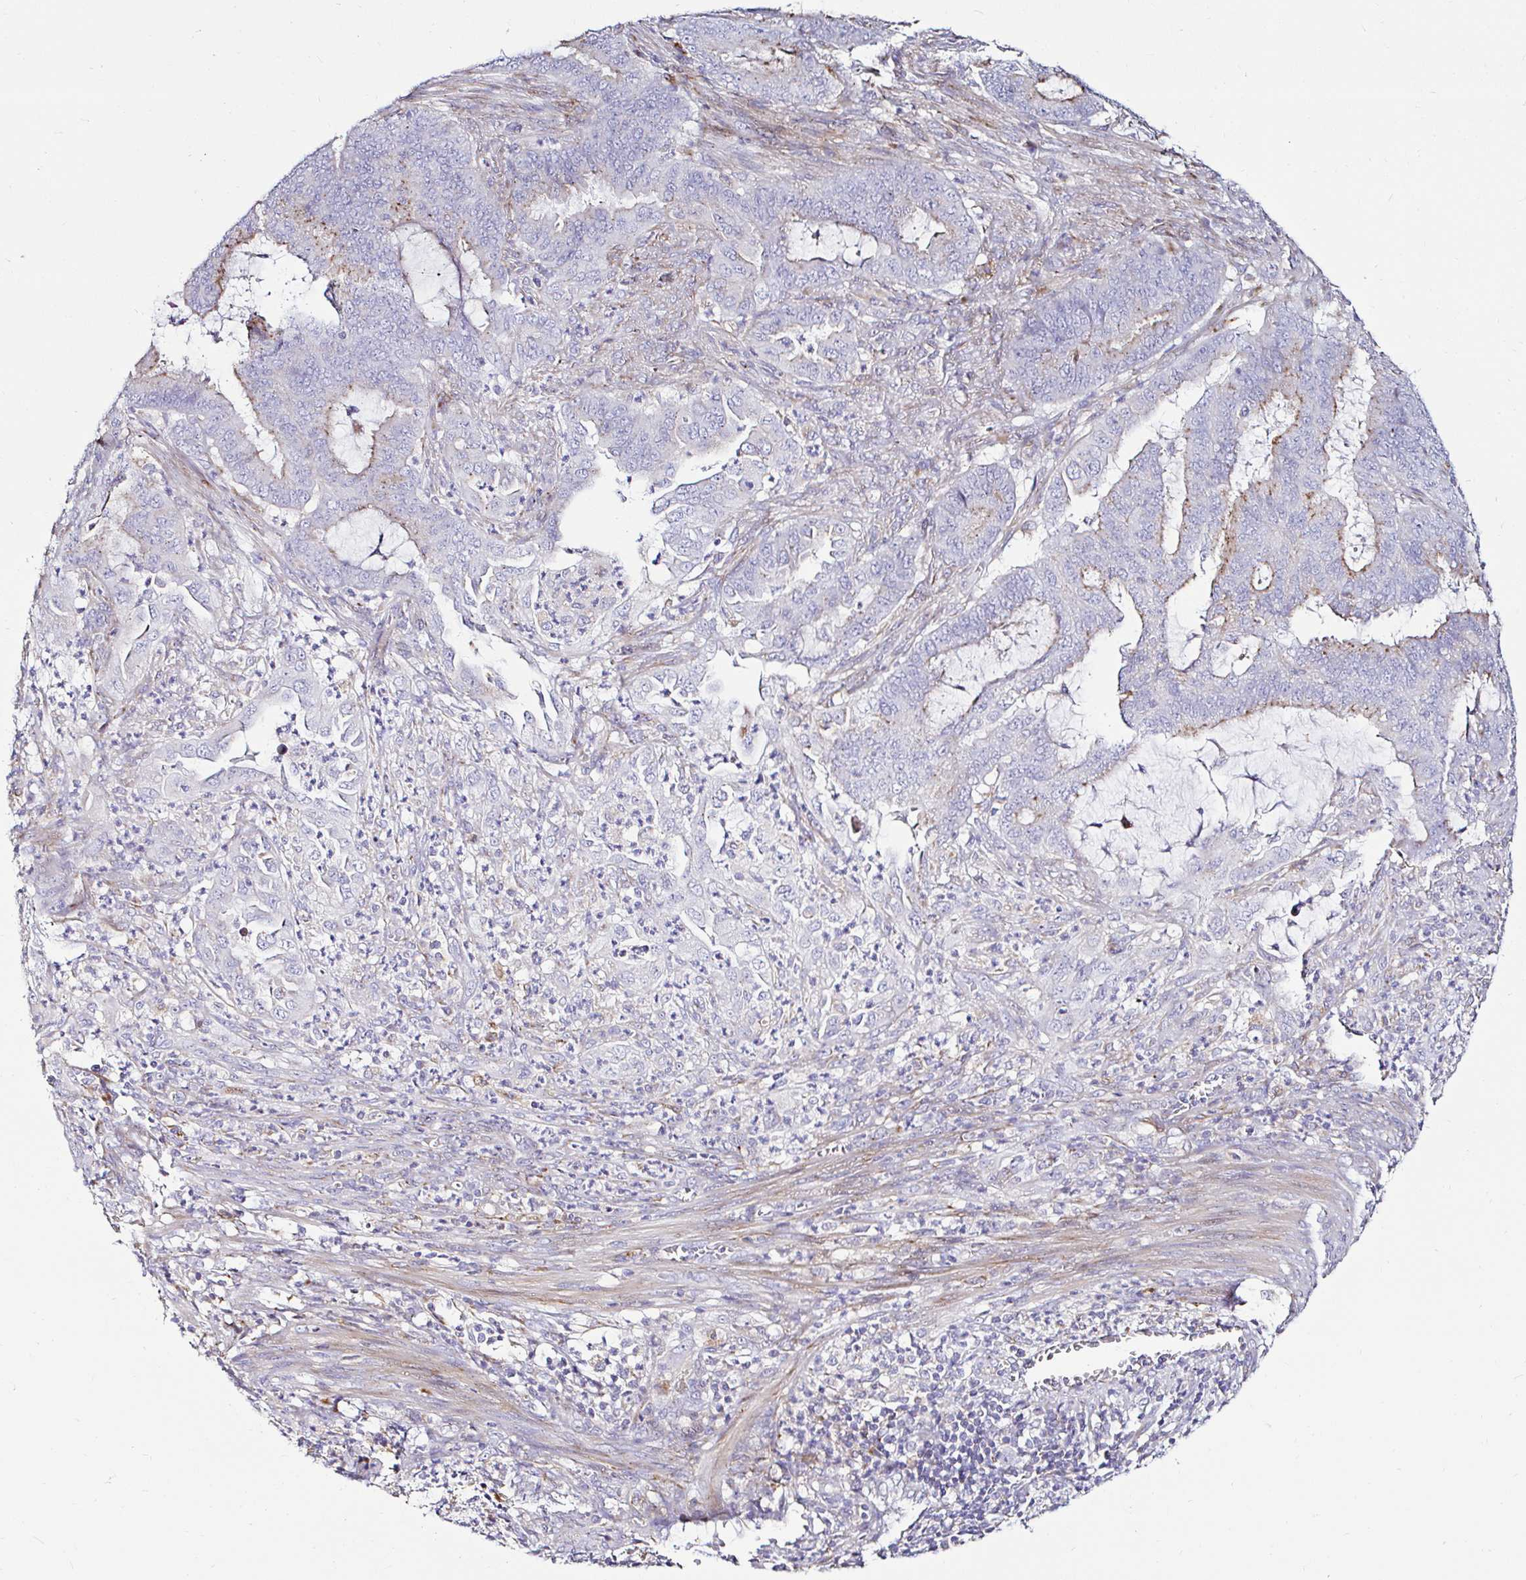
{"staining": {"intensity": "weak", "quantity": "<25%", "location": "cytoplasmic/membranous"}, "tissue": "endometrial cancer", "cell_type": "Tumor cells", "image_type": "cancer", "snomed": [{"axis": "morphology", "description": "Adenocarcinoma, NOS"}, {"axis": "topography", "description": "Endometrium"}], "caption": "Tumor cells show no significant protein expression in endometrial adenocarcinoma. The staining was performed using DAB (3,3'-diaminobenzidine) to visualize the protein expression in brown, while the nuclei were stained in blue with hematoxylin (Magnification: 20x).", "gene": "GALNS", "patient": {"sex": "female", "age": 51}}